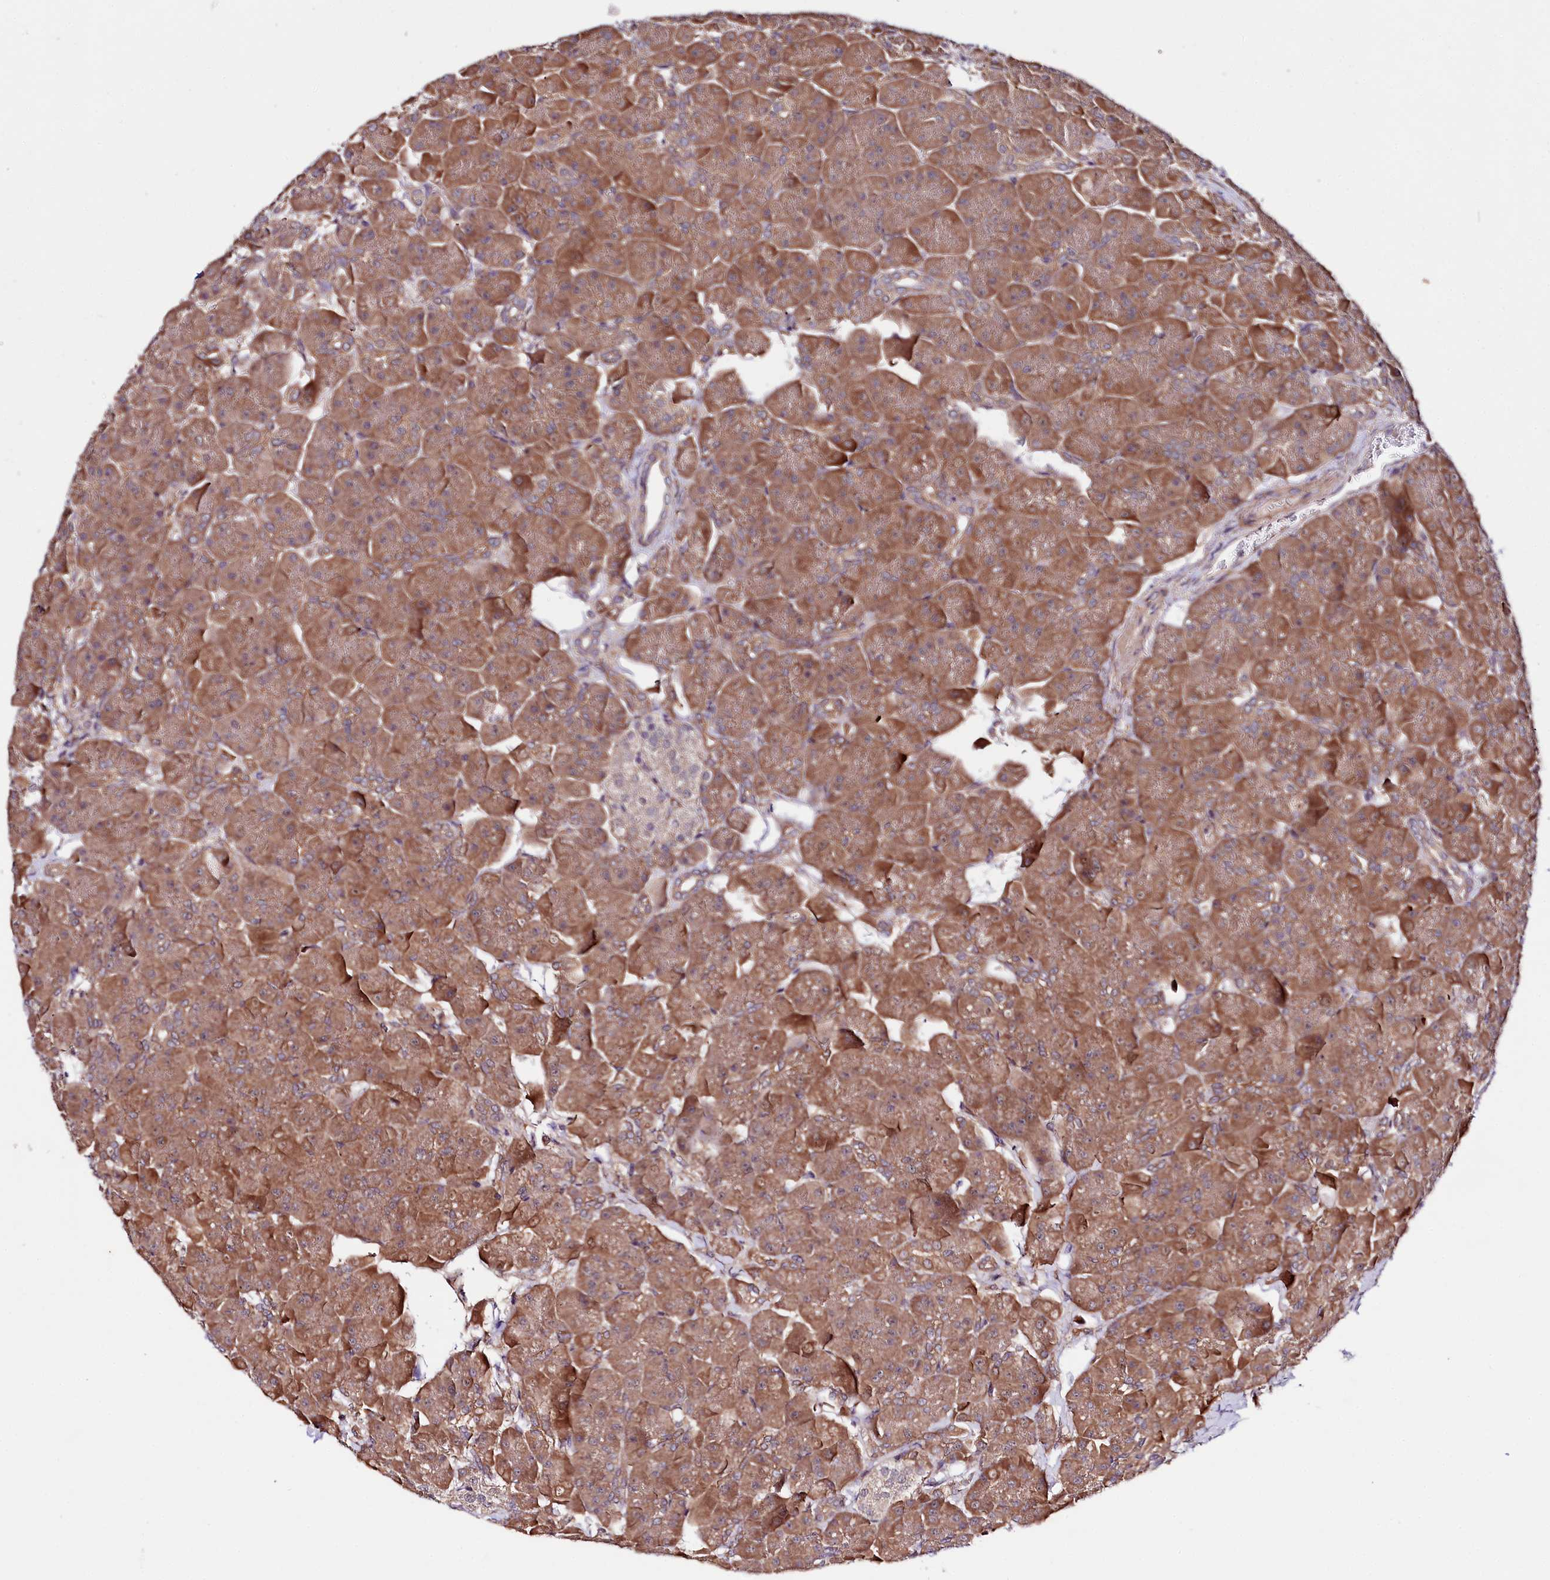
{"staining": {"intensity": "moderate", "quantity": ">75%", "location": "cytoplasmic/membranous"}, "tissue": "pancreas", "cell_type": "Exocrine glandular cells", "image_type": "normal", "snomed": [{"axis": "morphology", "description": "Normal tissue, NOS"}, {"axis": "topography", "description": "Pancreas"}], "caption": "IHC micrograph of normal pancreas stained for a protein (brown), which demonstrates medium levels of moderate cytoplasmic/membranous expression in about >75% of exocrine glandular cells.", "gene": "PHLDB1", "patient": {"sex": "male", "age": 66}}